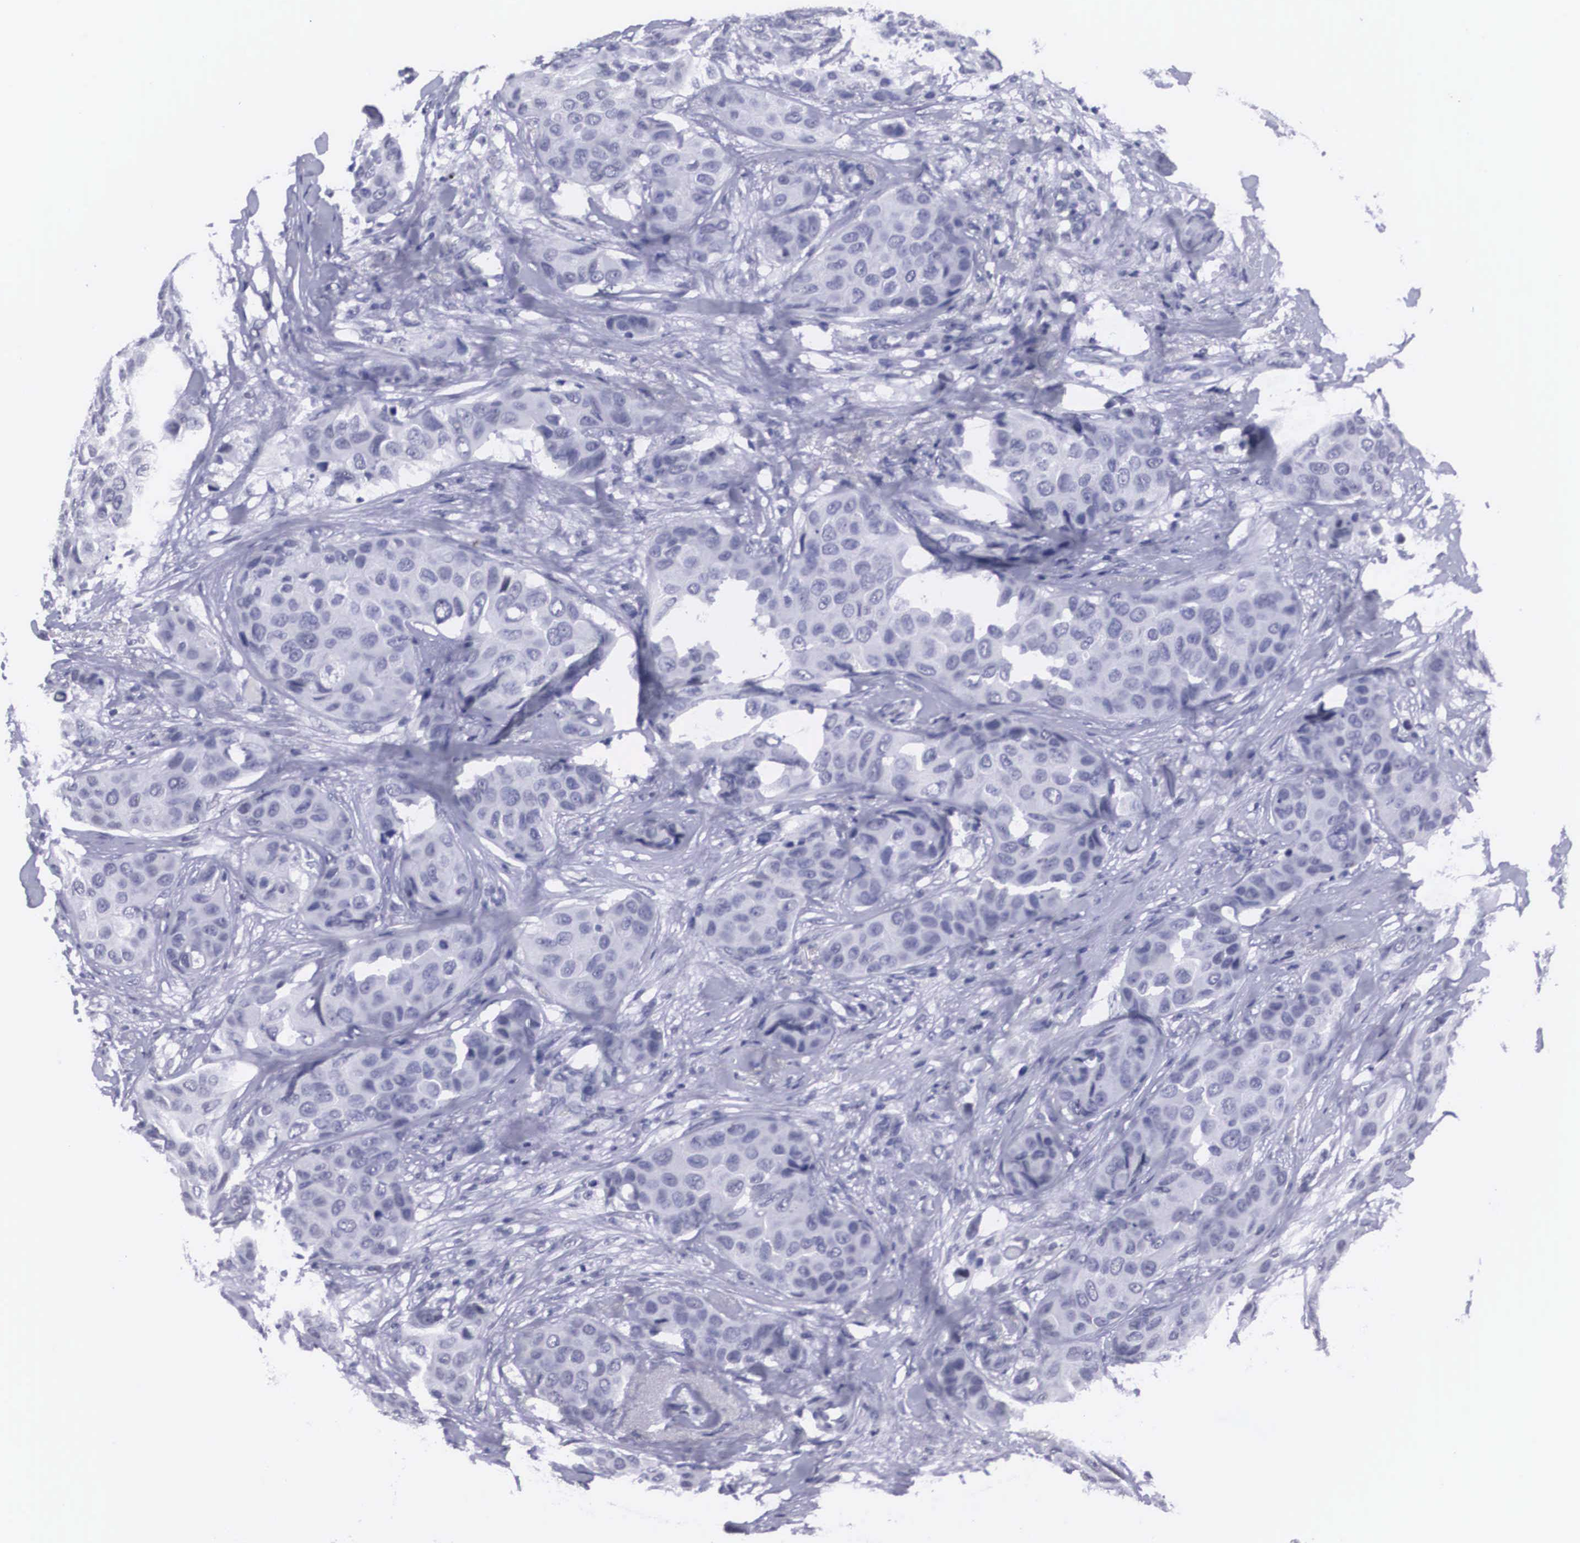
{"staining": {"intensity": "negative", "quantity": "none", "location": "none"}, "tissue": "breast cancer", "cell_type": "Tumor cells", "image_type": "cancer", "snomed": [{"axis": "morphology", "description": "Duct carcinoma"}, {"axis": "topography", "description": "Breast"}], "caption": "This is a histopathology image of immunohistochemistry staining of breast infiltrating ductal carcinoma, which shows no positivity in tumor cells.", "gene": "C22orf31", "patient": {"sex": "female", "age": 68}}